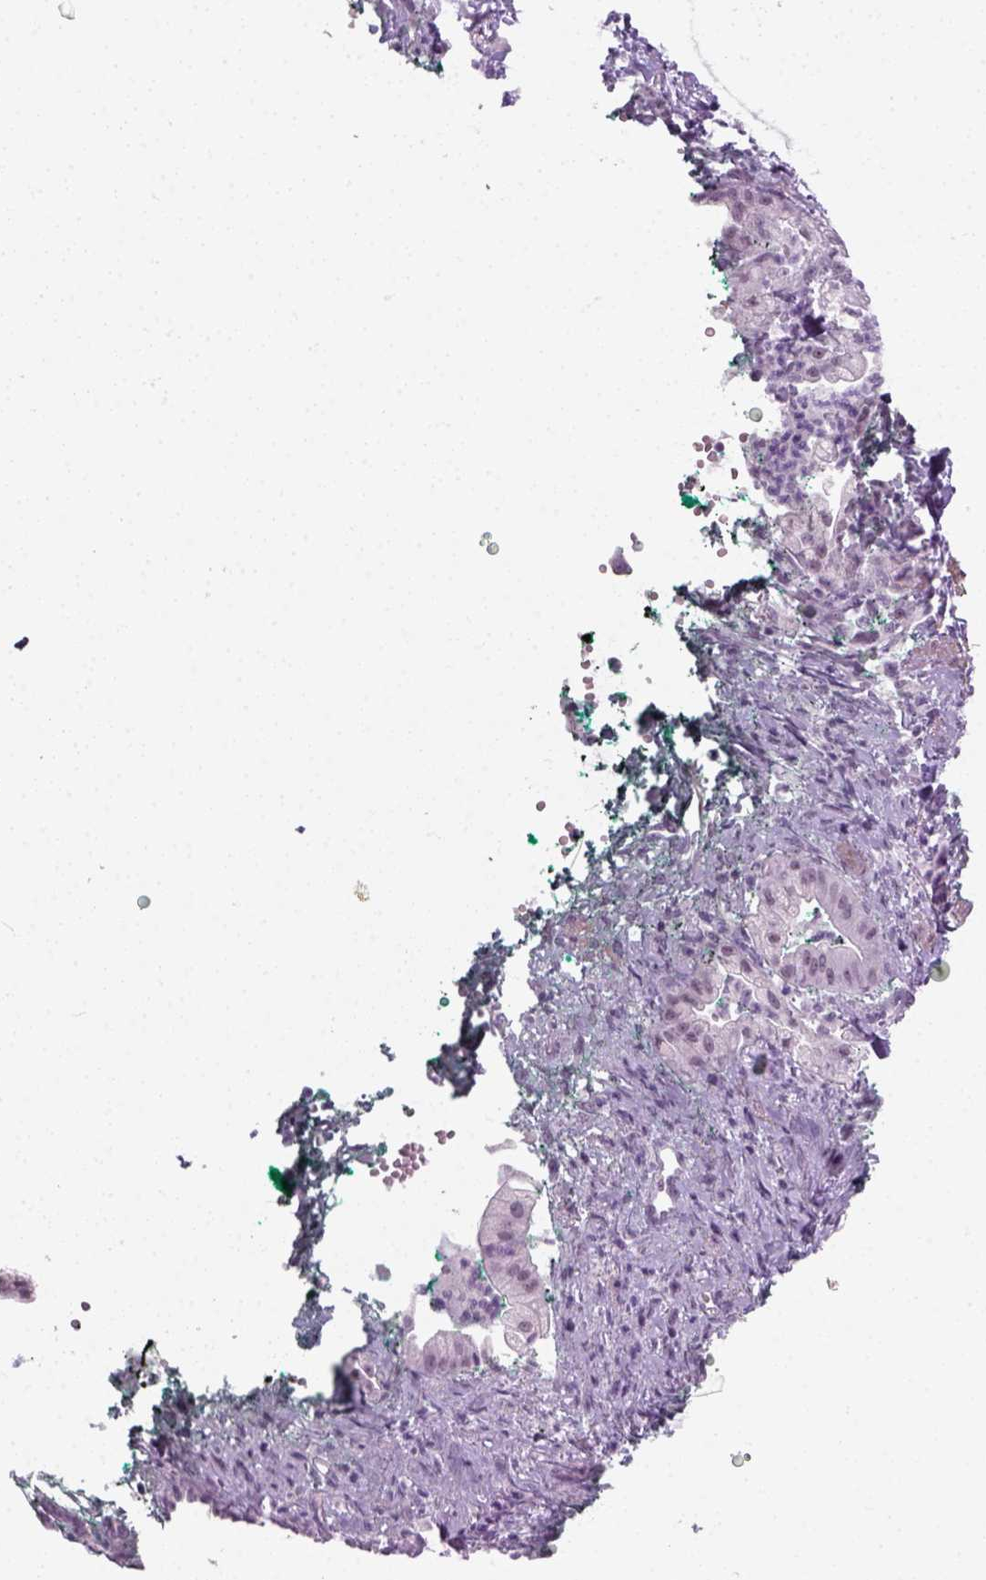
{"staining": {"intensity": "negative", "quantity": "none", "location": "none"}, "tissue": "pancreatic cancer", "cell_type": "Tumor cells", "image_type": "cancer", "snomed": [{"axis": "morphology", "description": "Normal tissue, NOS"}, {"axis": "morphology", "description": "Adenocarcinoma, NOS"}, {"axis": "topography", "description": "Lymph node"}, {"axis": "topography", "description": "Pancreas"}], "caption": "This image is of pancreatic cancer stained with immunohistochemistry to label a protein in brown with the nuclei are counter-stained blue. There is no positivity in tumor cells. (Immunohistochemistry (ihc), brightfield microscopy, high magnification).", "gene": "ZNF865", "patient": {"sex": "female", "age": 58}}